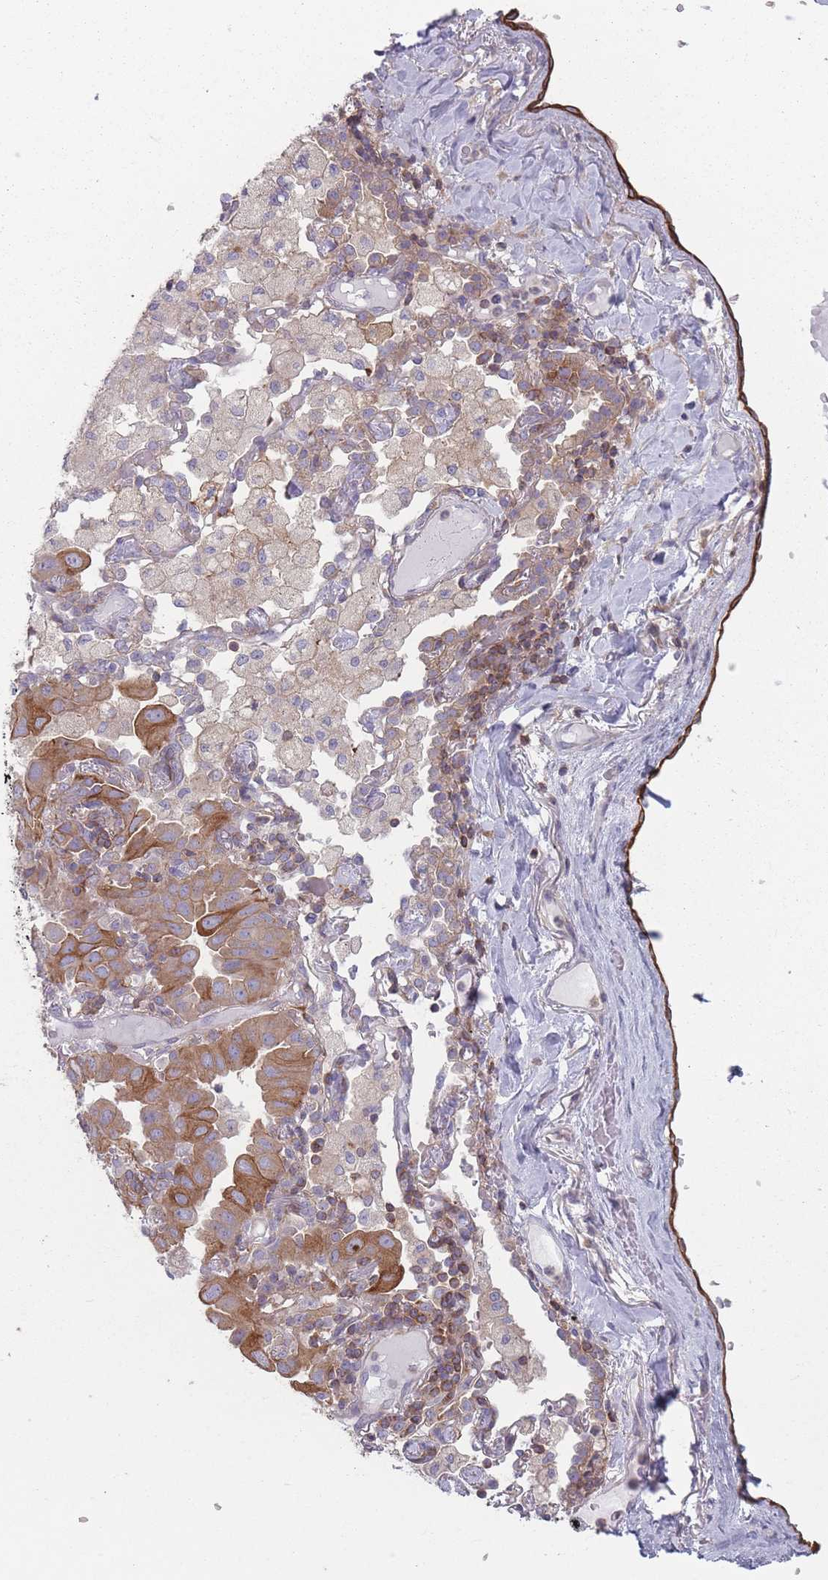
{"staining": {"intensity": "moderate", "quantity": ">75%", "location": "cytoplasmic/membranous"}, "tissue": "lung cancer", "cell_type": "Tumor cells", "image_type": "cancer", "snomed": [{"axis": "morphology", "description": "Adenocarcinoma, NOS"}, {"axis": "topography", "description": "Lung"}], "caption": "A high-resolution photomicrograph shows immunohistochemistry (IHC) staining of lung cancer, which reveals moderate cytoplasmic/membranous expression in about >75% of tumor cells. The protein is shown in brown color, while the nuclei are stained blue.", "gene": "HSBP1L1", "patient": {"sex": "male", "age": 64}}